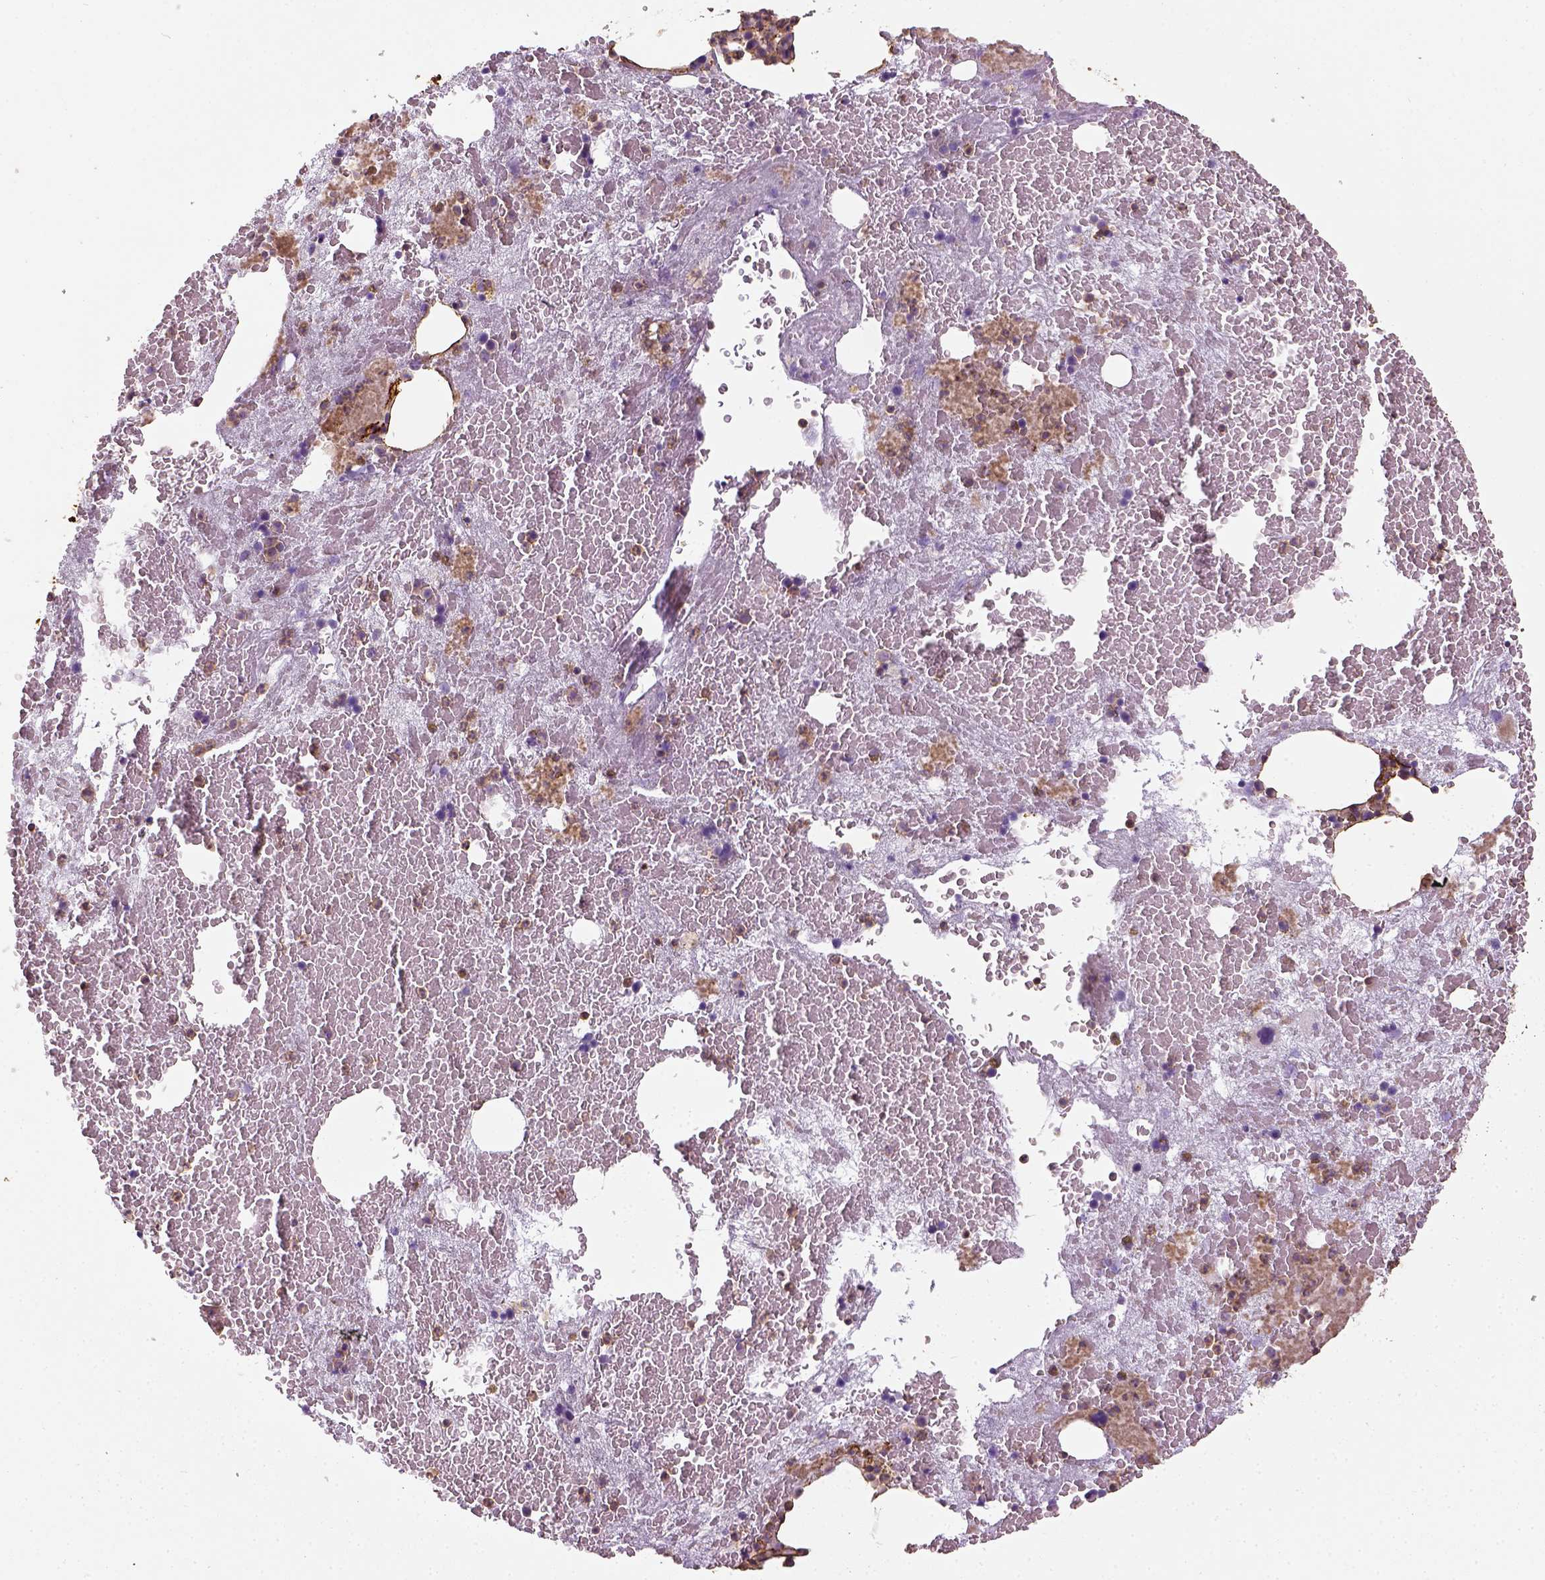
{"staining": {"intensity": "moderate", "quantity": ">75%", "location": "cytoplasmic/membranous"}, "tissue": "bone marrow", "cell_type": "Hematopoietic cells", "image_type": "normal", "snomed": [{"axis": "morphology", "description": "Normal tissue, NOS"}, {"axis": "topography", "description": "Bone marrow"}], "caption": "A brown stain highlights moderate cytoplasmic/membranous staining of a protein in hematopoietic cells of unremarkable bone marrow. (DAB (3,3'-diaminobenzidine) IHC, brown staining for protein, blue staining for nuclei).", "gene": "COL6A2", "patient": {"sex": "male", "age": 81}}